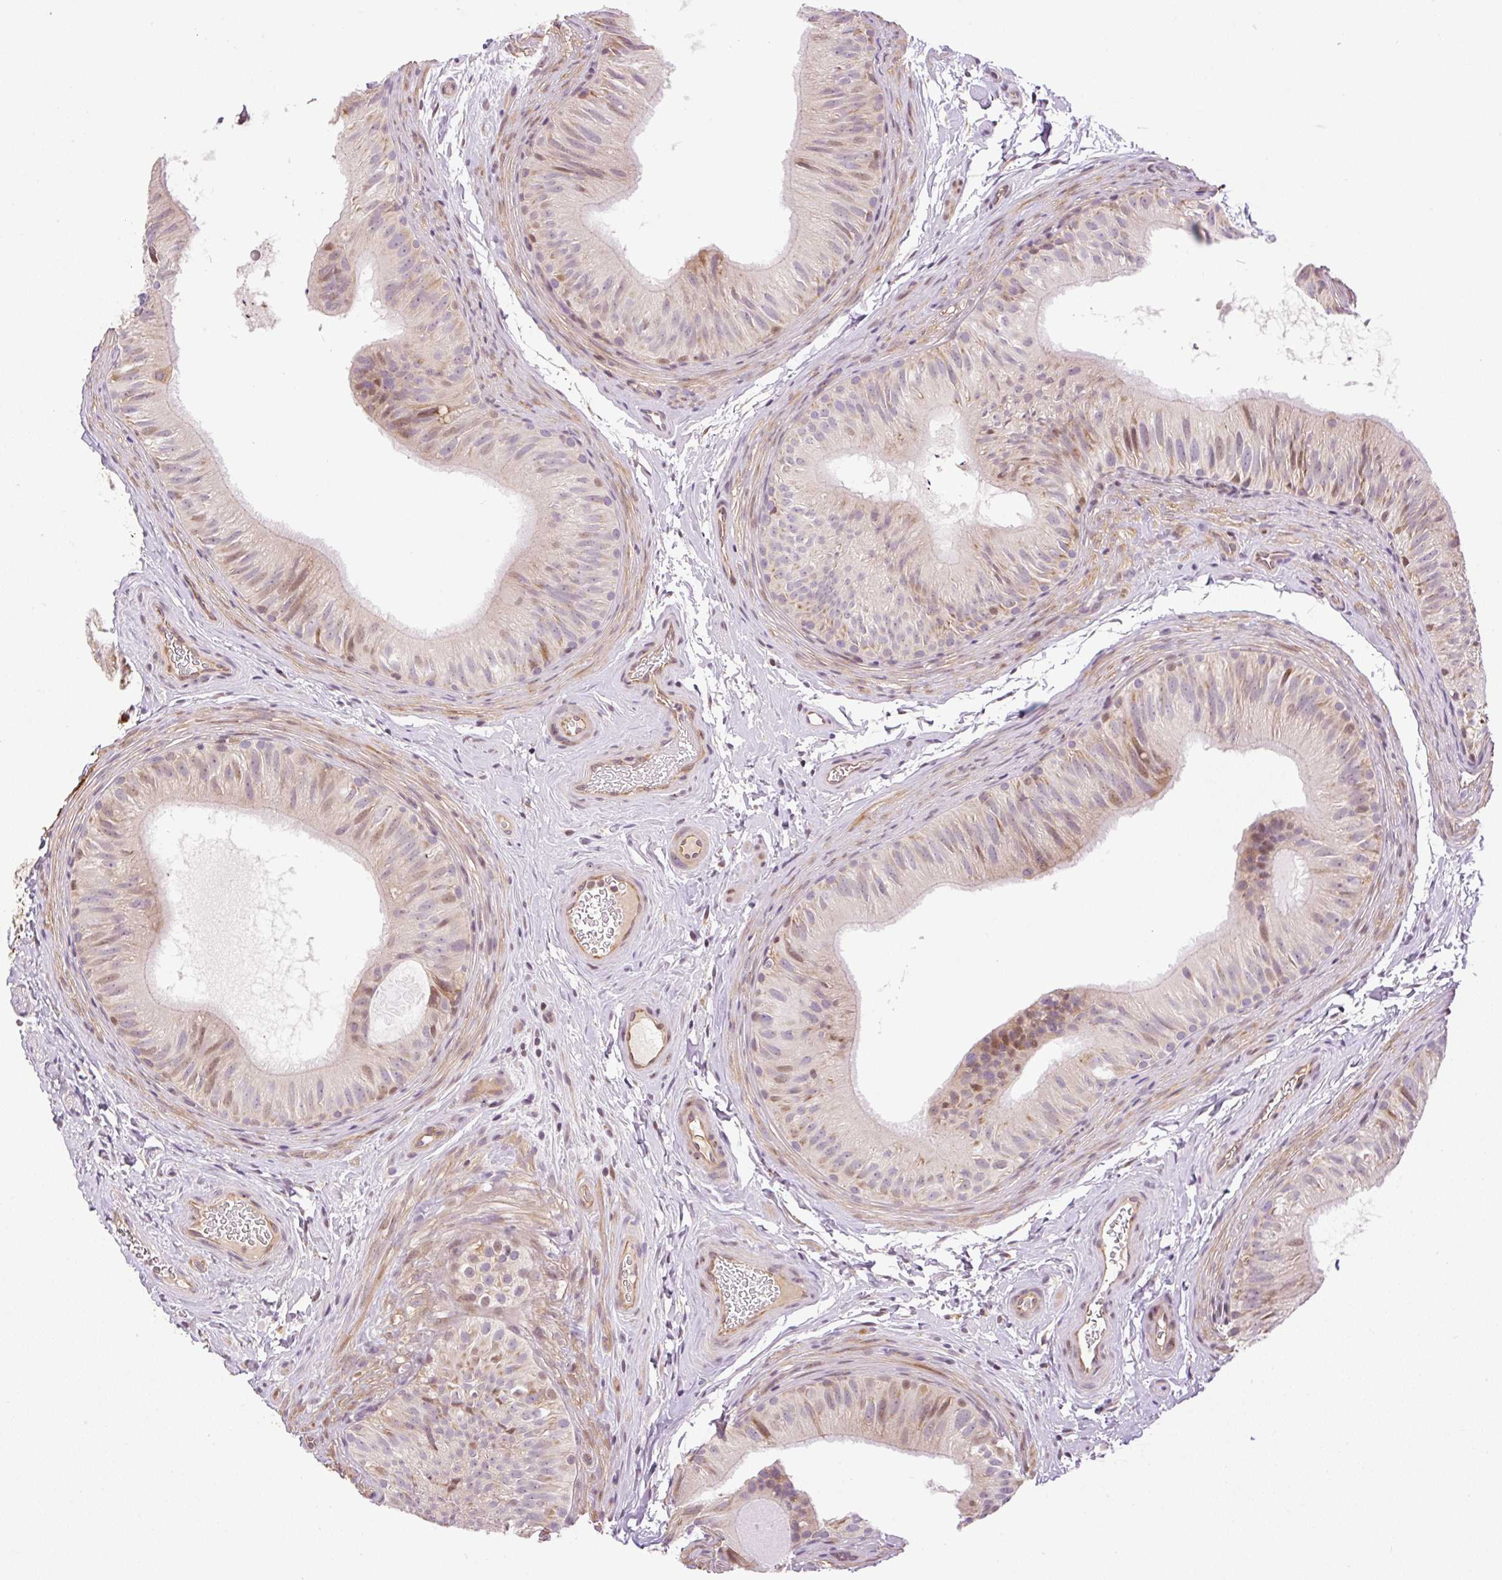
{"staining": {"intensity": "moderate", "quantity": "<25%", "location": "nuclear"}, "tissue": "epididymis", "cell_type": "Glandular cells", "image_type": "normal", "snomed": [{"axis": "morphology", "description": "Normal tissue, NOS"}, {"axis": "topography", "description": "Epididymis"}], "caption": "Immunohistochemical staining of unremarkable human epididymis displays <25% levels of moderate nuclear protein expression in approximately <25% of glandular cells. The protein of interest is stained brown, and the nuclei are stained in blue (DAB IHC with brightfield microscopy, high magnification).", "gene": "ZNF394", "patient": {"sex": "male", "age": 24}}